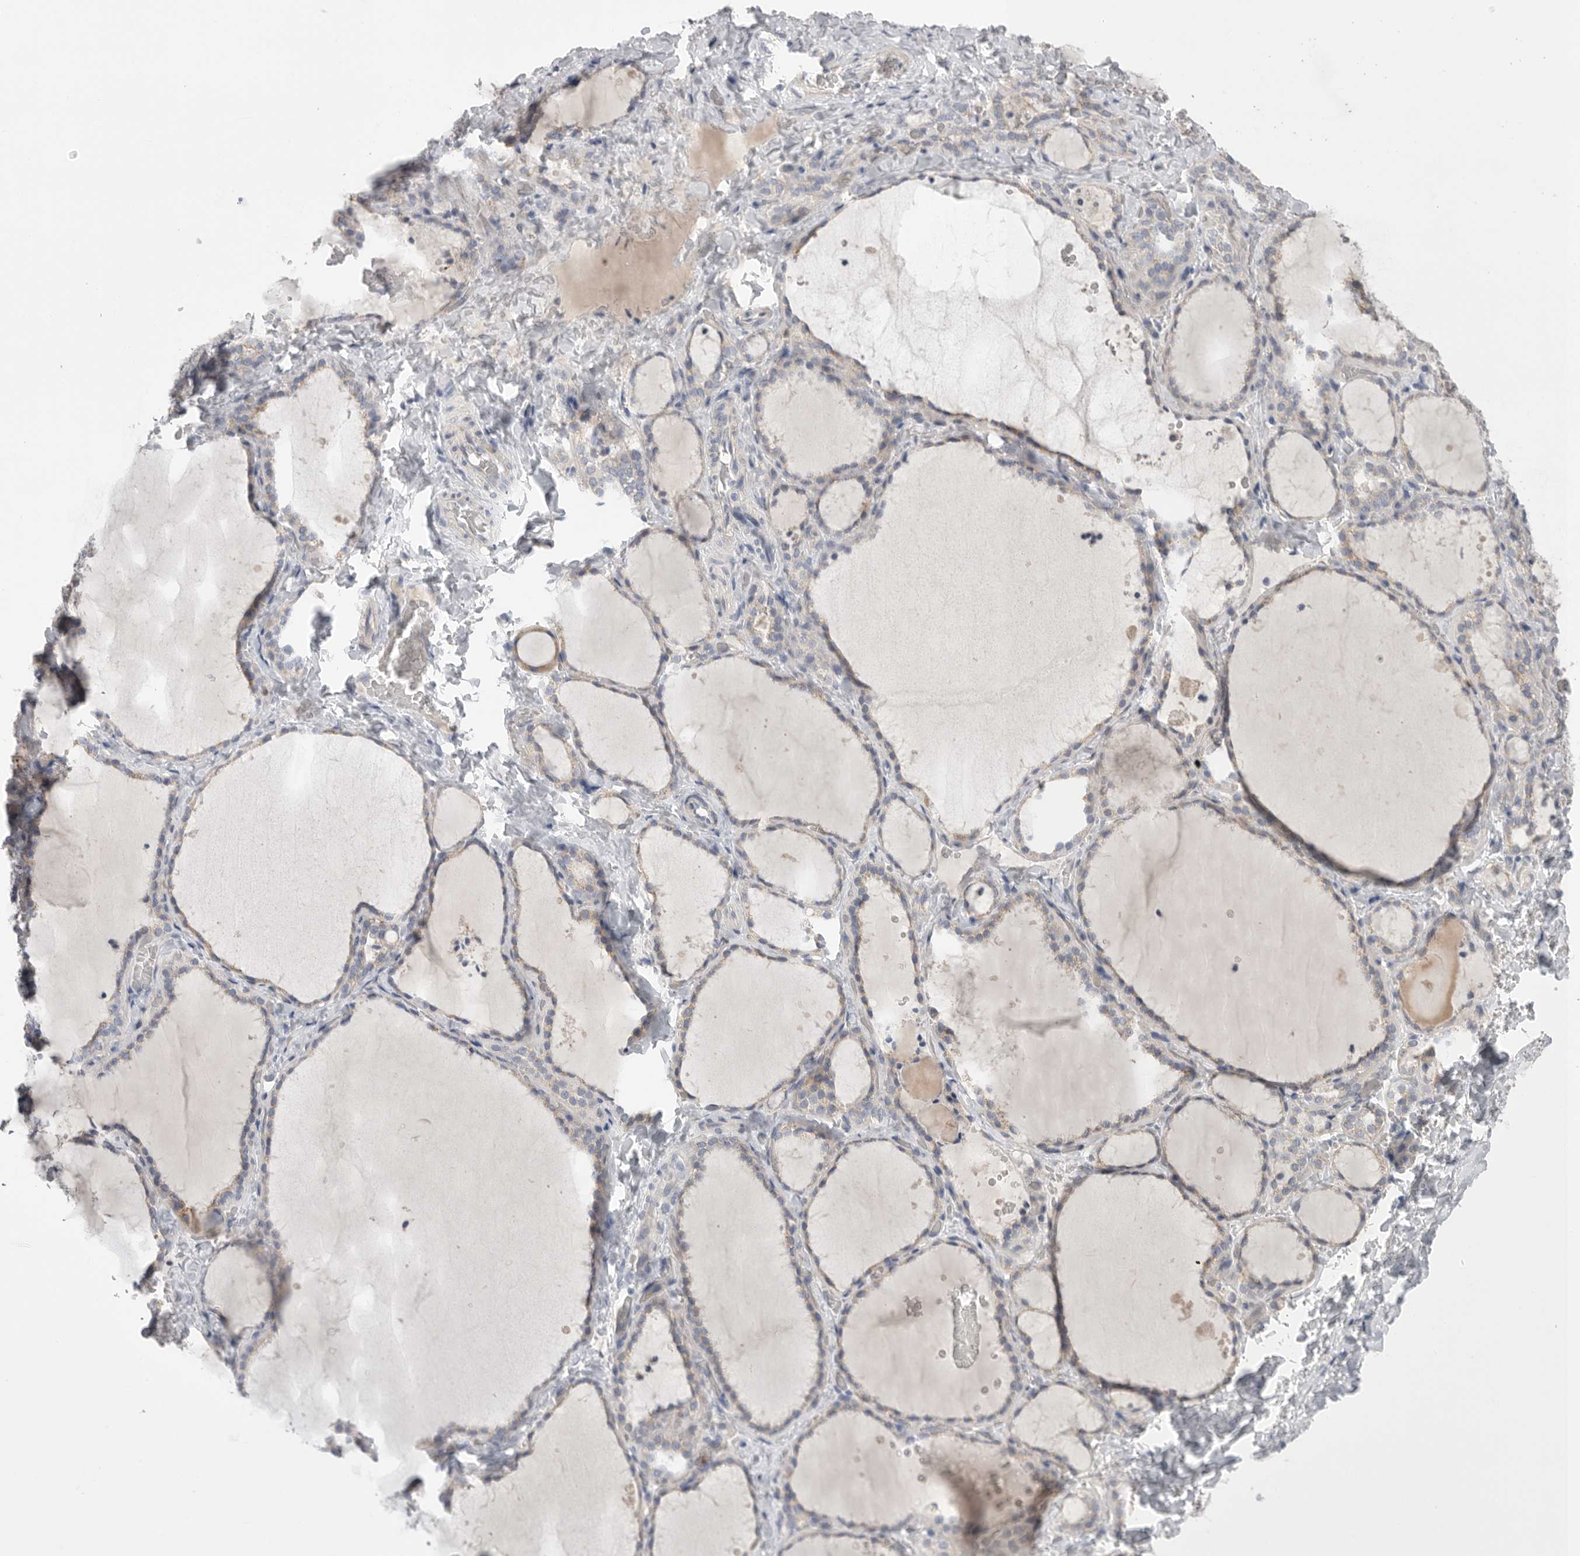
{"staining": {"intensity": "weak", "quantity": "<25%", "location": "cytoplasmic/membranous"}, "tissue": "thyroid gland", "cell_type": "Glandular cells", "image_type": "normal", "snomed": [{"axis": "morphology", "description": "Normal tissue, NOS"}, {"axis": "topography", "description": "Thyroid gland"}], "caption": "Thyroid gland stained for a protein using immunohistochemistry reveals no positivity glandular cells.", "gene": "CCDC126", "patient": {"sex": "female", "age": 22}}